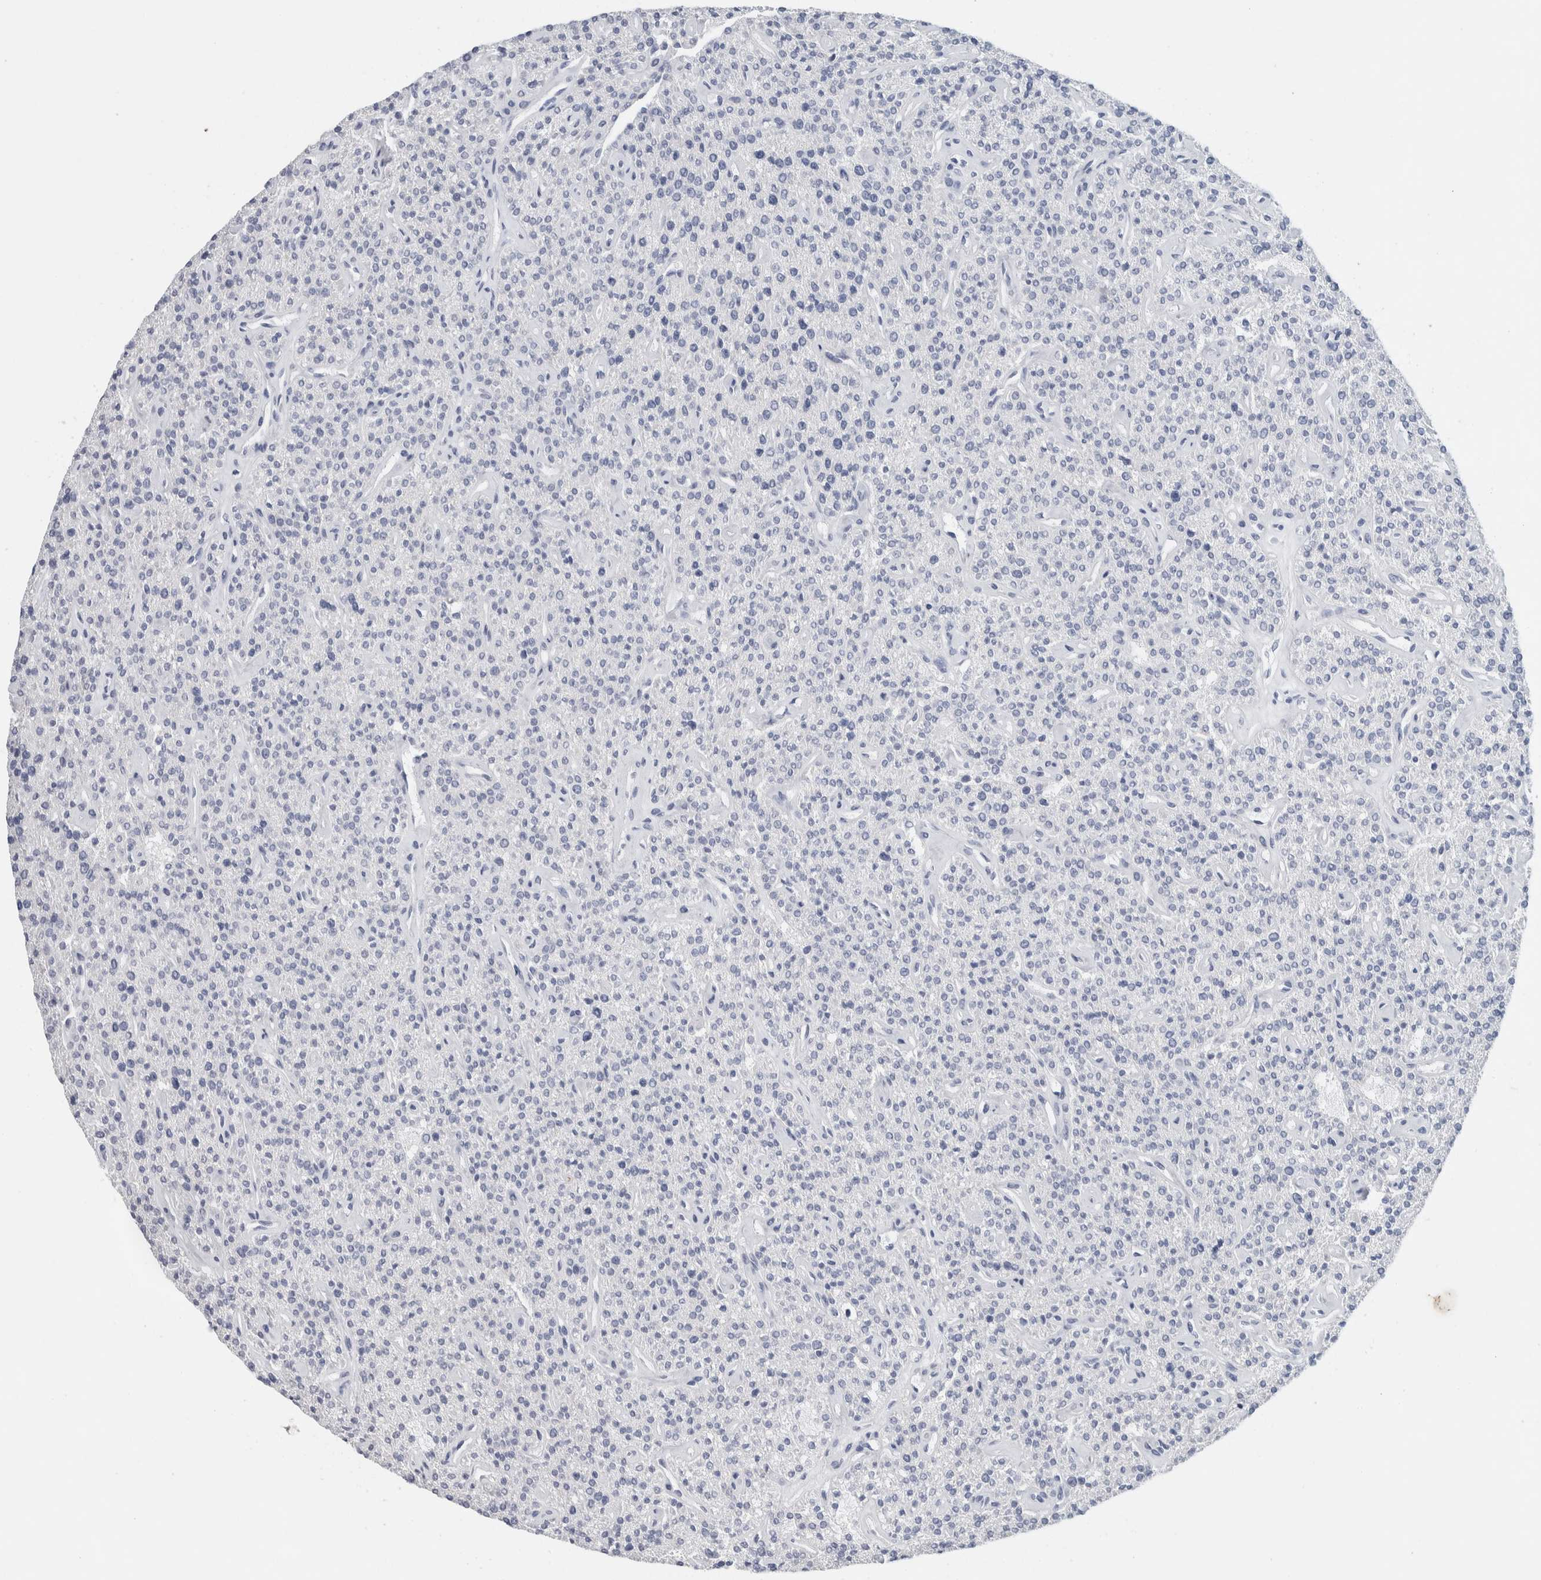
{"staining": {"intensity": "negative", "quantity": "none", "location": "none"}, "tissue": "parathyroid gland", "cell_type": "Glandular cells", "image_type": "normal", "snomed": [{"axis": "morphology", "description": "Normal tissue, NOS"}, {"axis": "topography", "description": "Parathyroid gland"}], "caption": "A high-resolution photomicrograph shows IHC staining of normal parathyroid gland, which shows no significant expression in glandular cells. (Brightfield microscopy of DAB (3,3'-diaminobenzidine) IHC at high magnification).", "gene": "NCF2", "patient": {"sex": "male", "age": 46}}